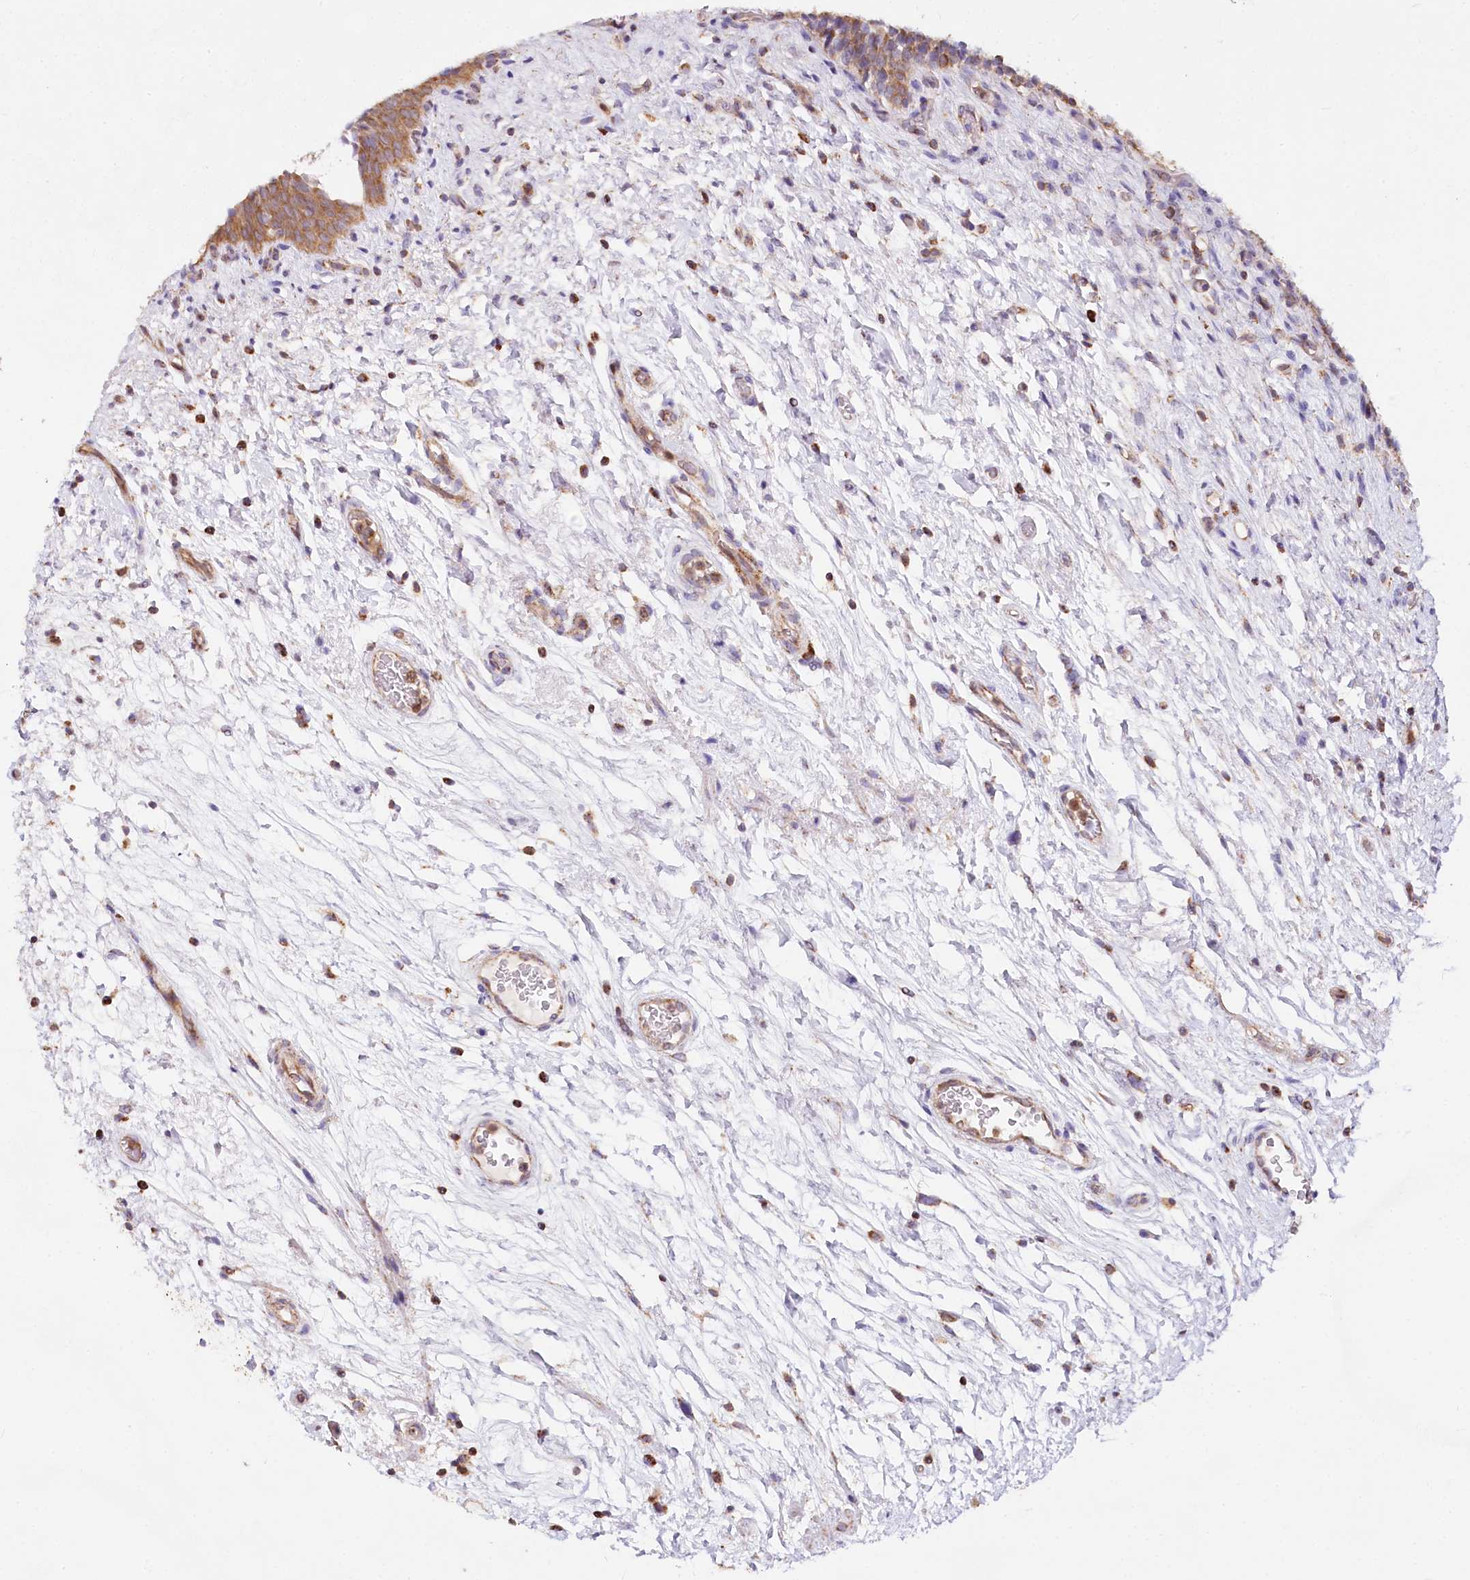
{"staining": {"intensity": "moderate", "quantity": ">75%", "location": "cytoplasmic/membranous"}, "tissue": "urinary bladder", "cell_type": "Urothelial cells", "image_type": "normal", "snomed": [{"axis": "morphology", "description": "Normal tissue, NOS"}, {"axis": "topography", "description": "Urinary bladder"}], "caption": "Urinary bladder stained for a protein (brown) reveals moderate cytoplasmic/membranous positive positivity in about >75% of urothelial cells.", "gene": "TASOR2", "patient": {"sex": "male", "age": 83}}